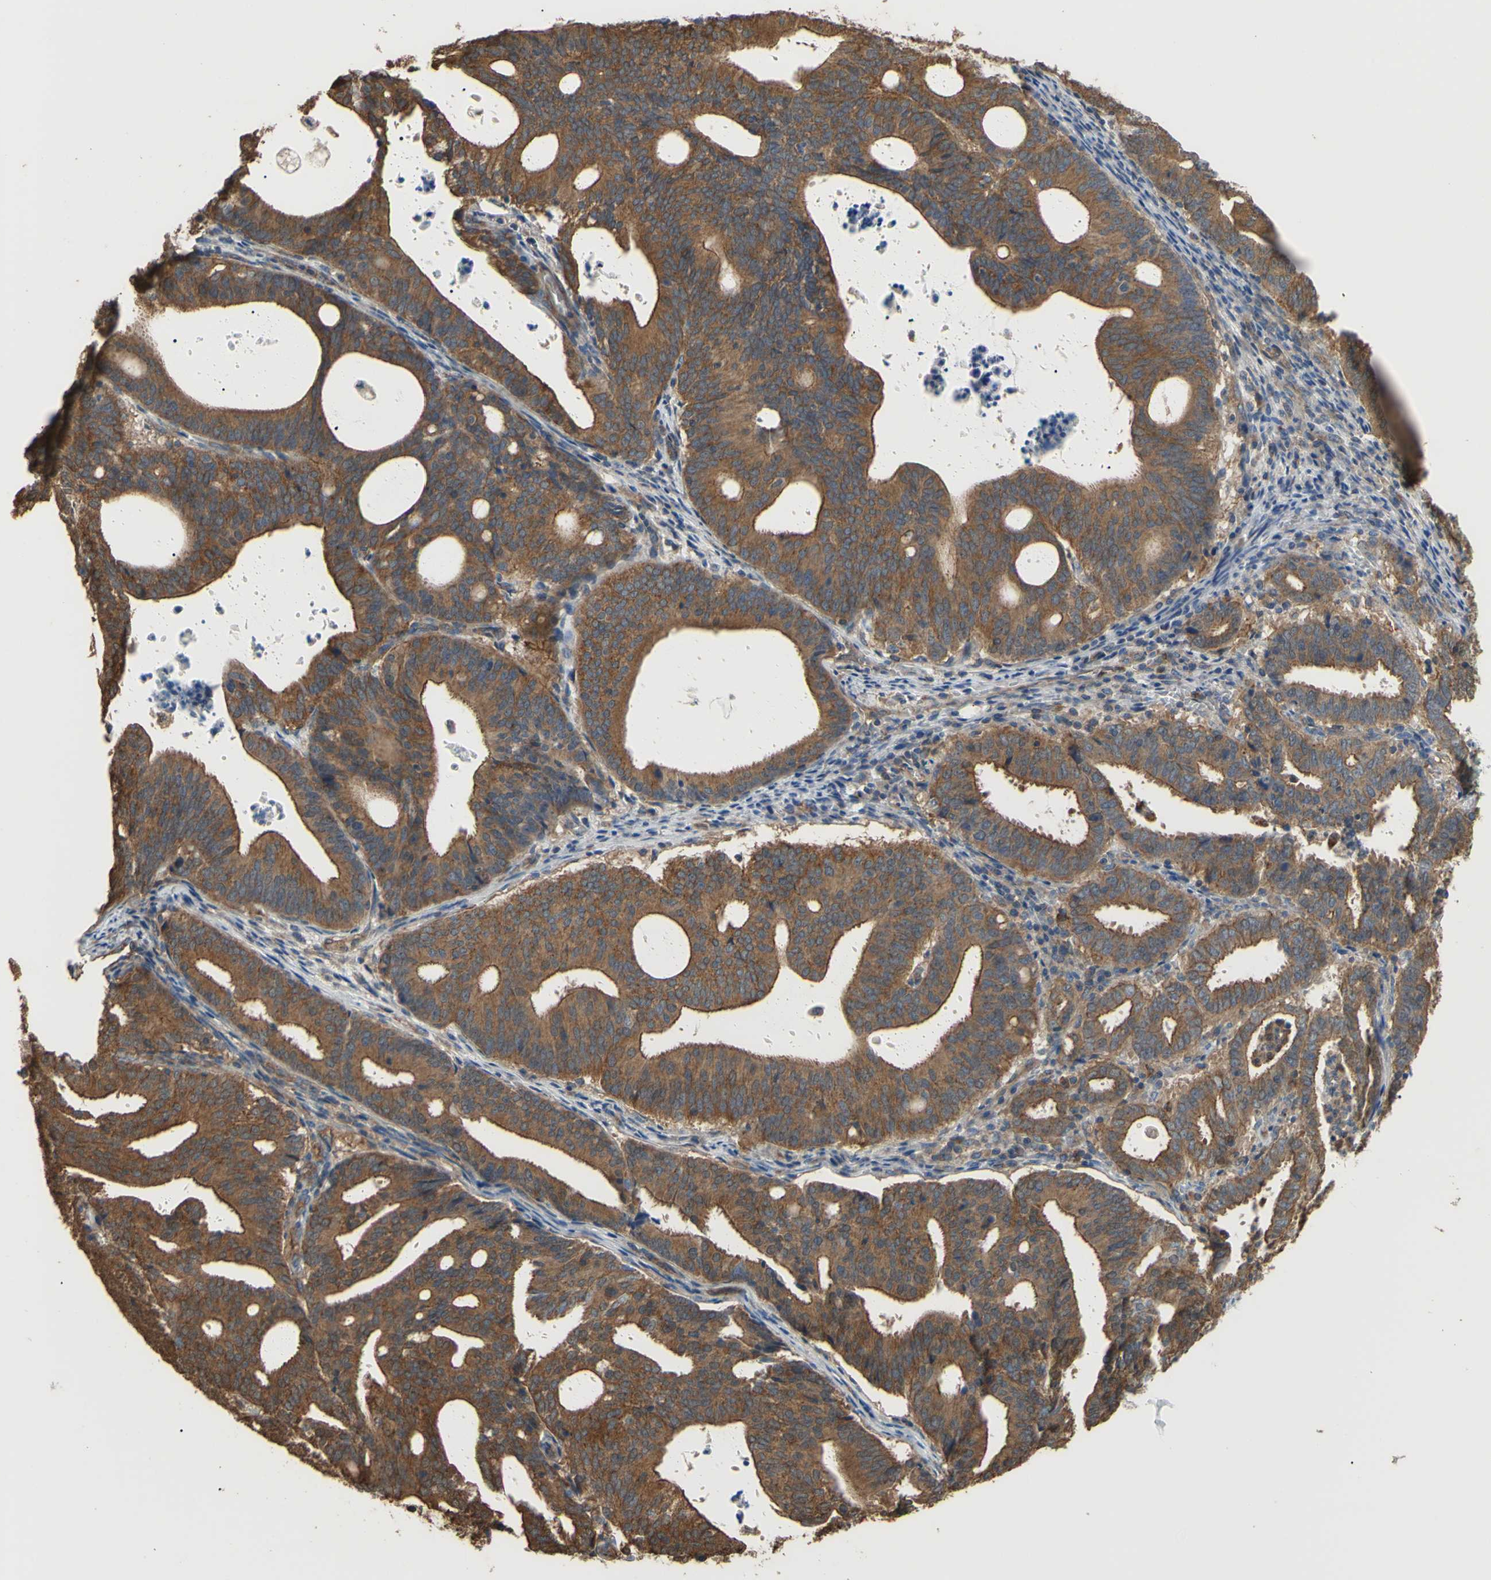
{"staining": {"intensity": "strong", "quantity": ">75%", "location": "cytoplasmic/membranous"}, "tissue": "endometrial cancer", "cell_type": "Tumor cells", "image_type": "cancer", "snomed": [{"axis": "morphology", "description": "Adenocarcinoma, NOS"}, {"axis": "topography", "description": "Uterus"}], "caption": "About >75% of tumor cells in human endometrial cancer (adenocarcinoma) reveal strong cytoplasmic/membranous protein expression as visualized by brown immunohistochemical staining.", "gene": "CTTN", "patient": {"sex": "female", "age": 83}}